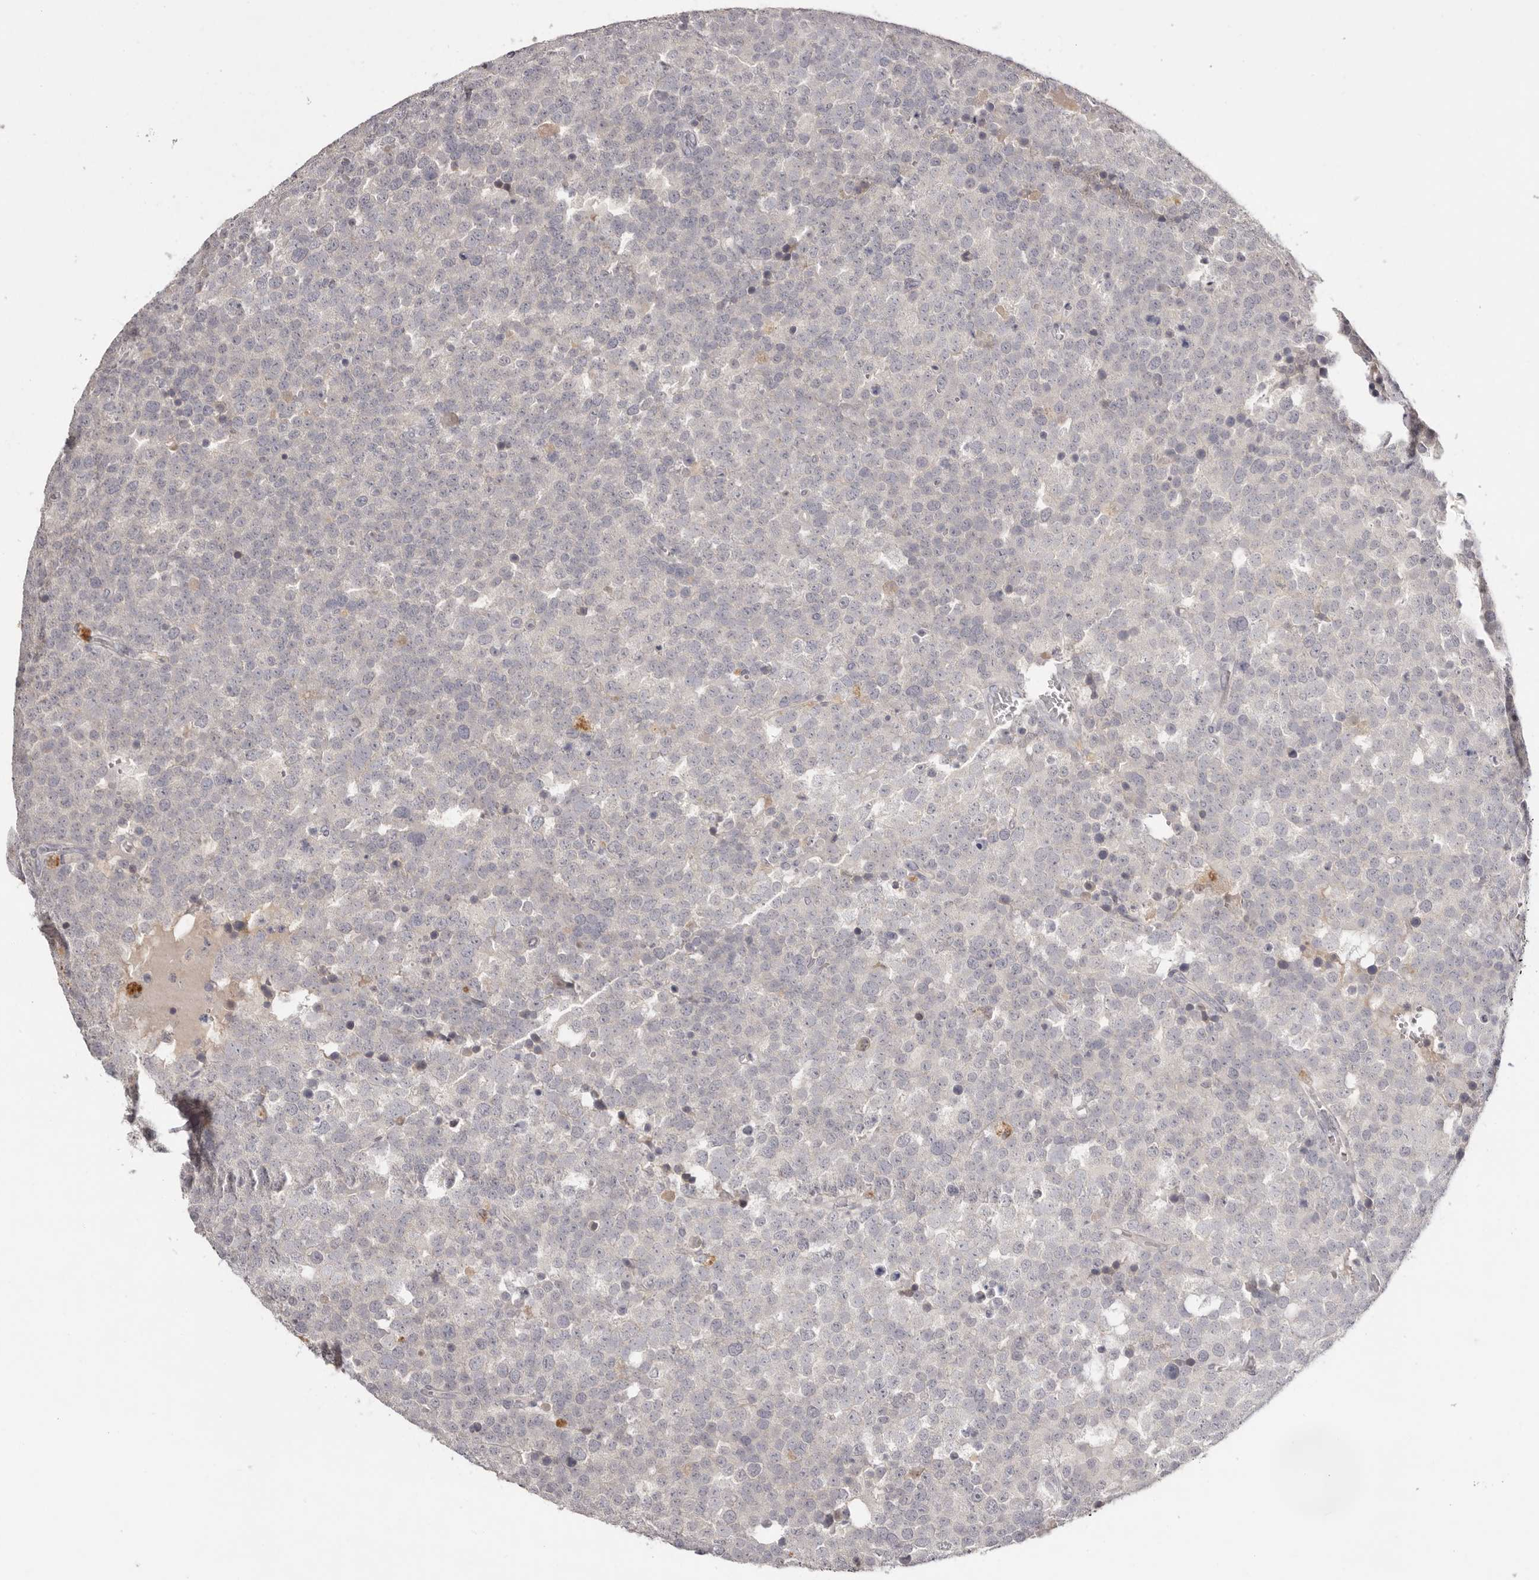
{"staining": {"intensity": "negative", "quantity": "none", "location": "none"}, "tissue": "testis cancer", "cell_type": "Tumor cells", "image_type": "cancer", "snomed": [{"axis": "morphology", "description": "Seminoma, NOS"}, {"axis": "topography", "description": "Testis"}], "caption": "Micrograph shows no significant protein positivity in tumor cells of testis cancer.", "gene": "SCUBE2", "patient": {"sex": "male", "age": 71}}